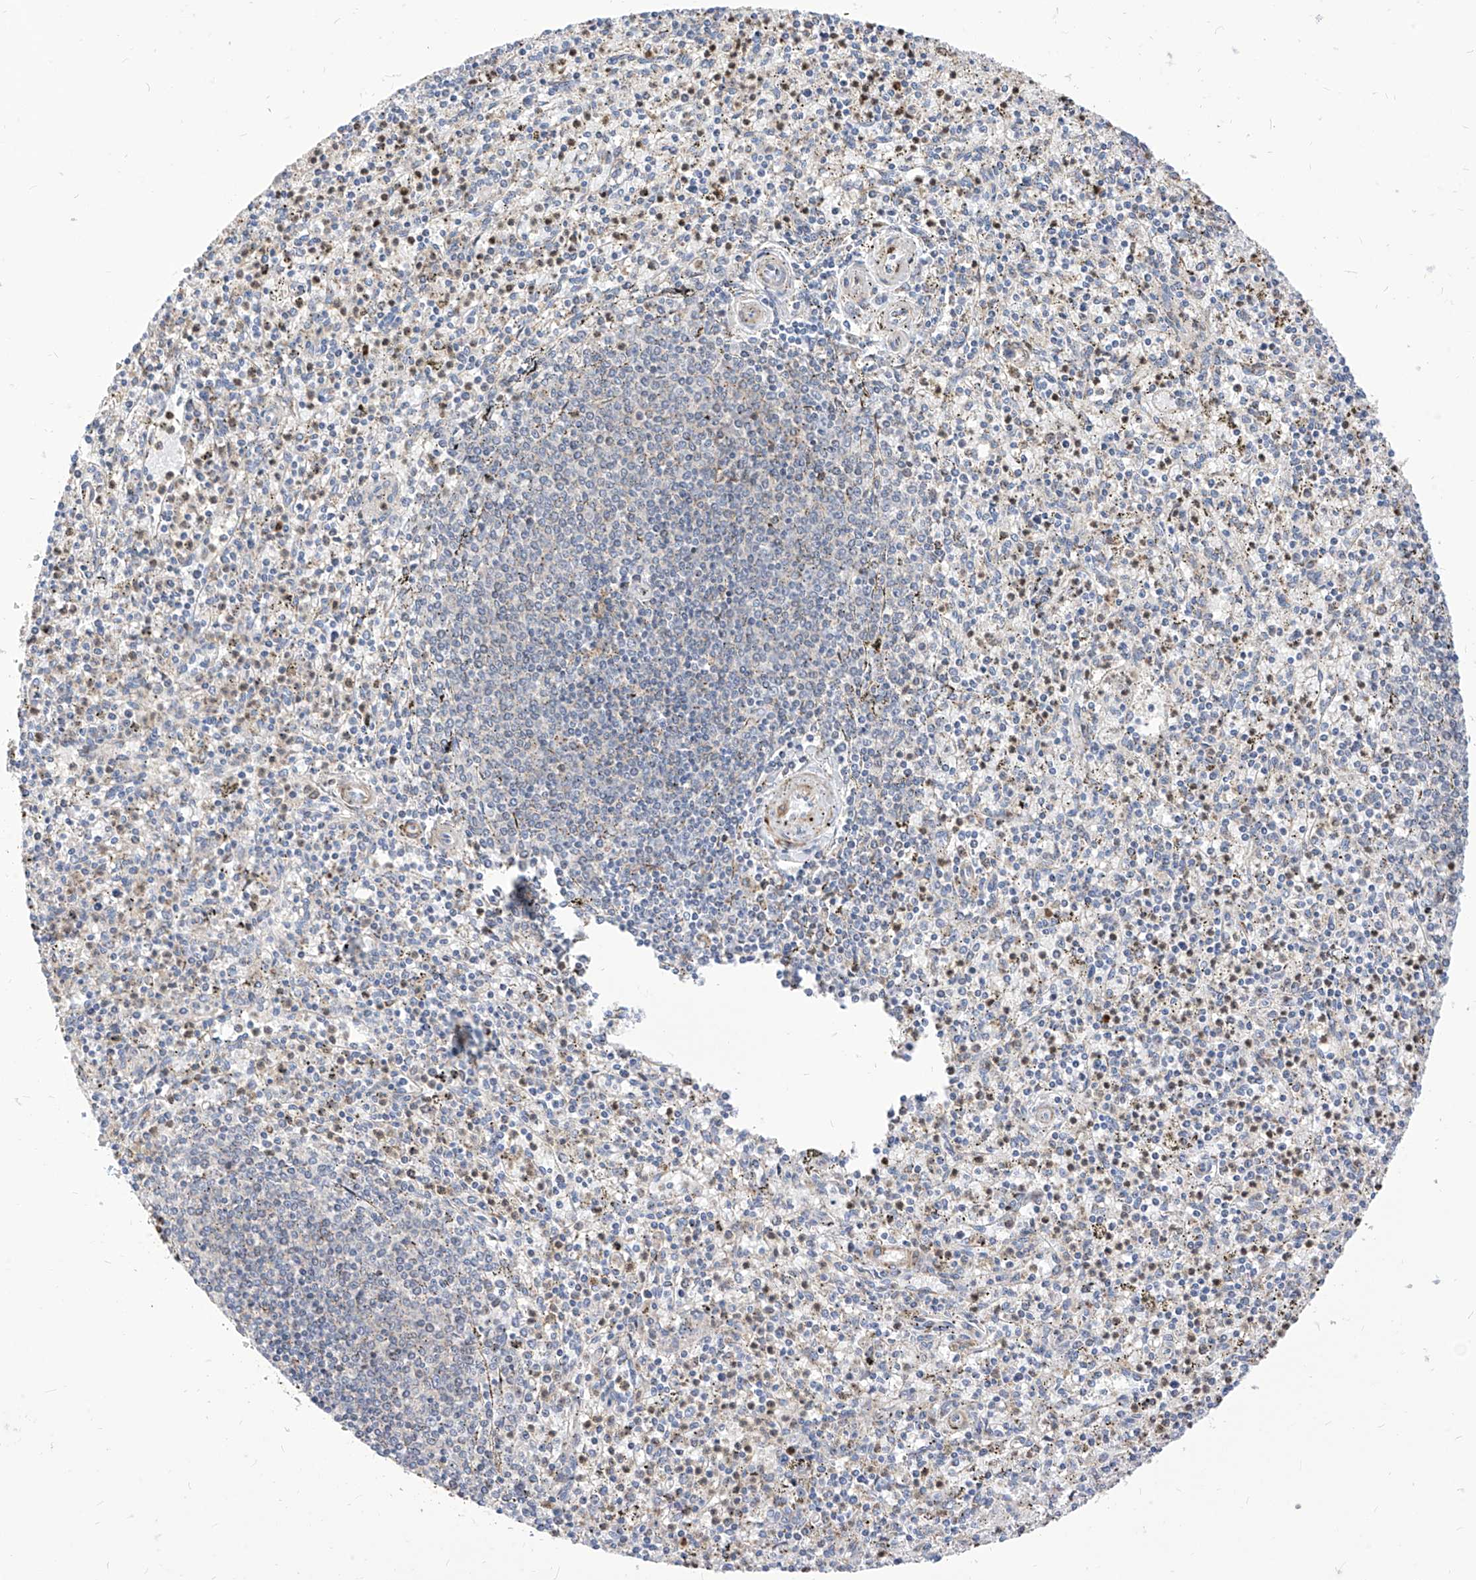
{"staining": {"intensity": "moderate", "quantity": "<25%", "location": "cytoplasmic/membranous"}, "tissue": "spleen", "cell_type": "Cells in red pulp", "image_type": "normal", "snomed": [{"axis": "morphology", "description": "Normal tissue, NOS"}, {"axis": "topography", "description": "Spleen"}], "caption": "Normal spleen exhibits moderate cytoplasmic/membranous staining in about <25% of cells in red pulp.", "gene": "TTLL8", "patient": {"sex": "male", "age": 72}}